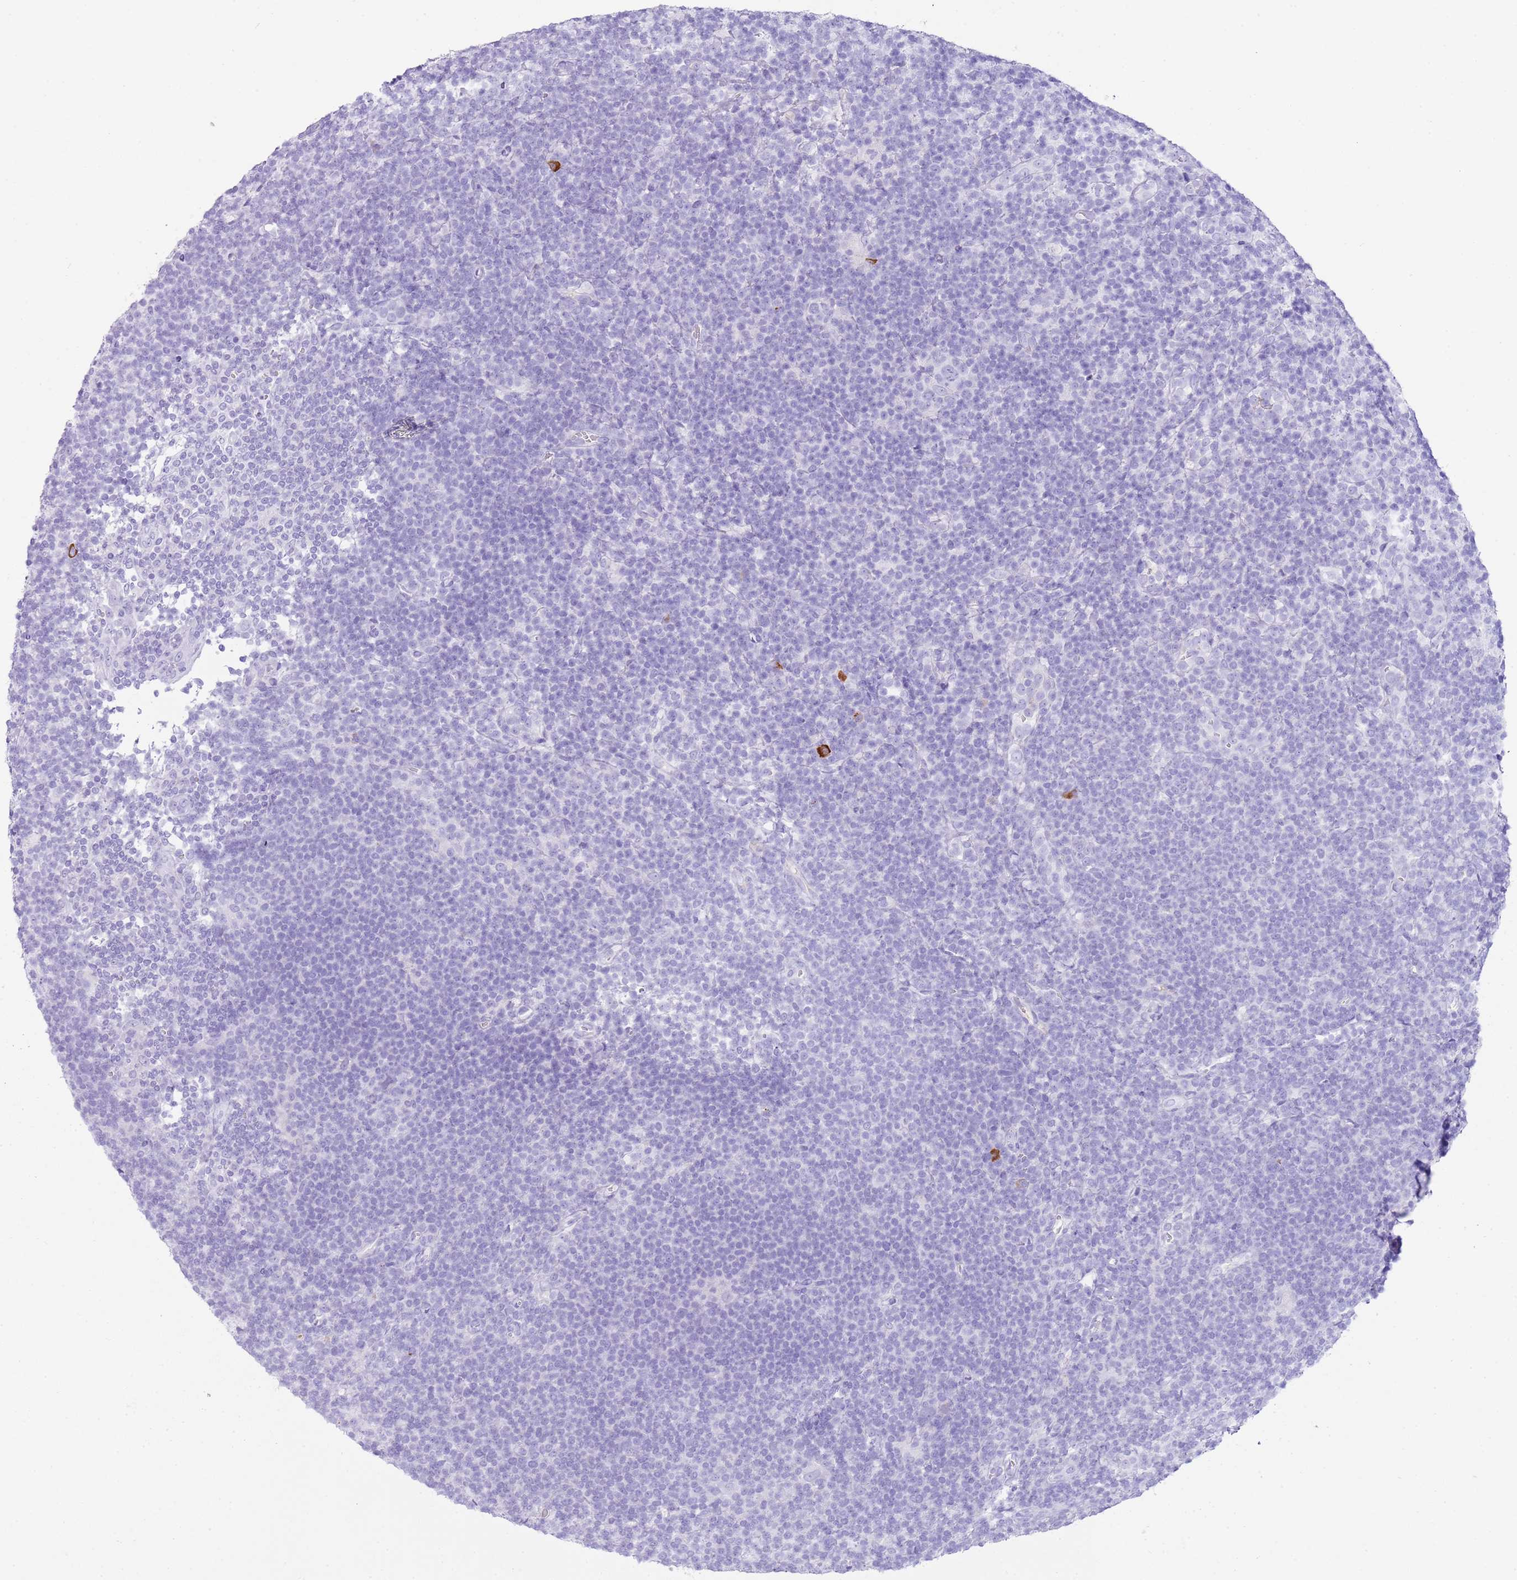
{"staining": {"intensity": "negative", "quantity": "none", "location": "none"}, "tissue": "lymphoma", "cell_type": "Tumor cells", "image_type": "cancer", "snomed": [{"axis": "morphology", "description": "Hodgkin's disease, NOS"}, {"axis": "topography", "description": "Lymph node"}], "caption": "DAB (3,3'-diaminobenzidine) immunohistochemical staining of lymphoma demonstrates no significant staining in tumor cells. (Brightfield microscopy of DAB IHC at high magnification).", "gene": "IGKV3D-11", "patient": {"sex": "female", "age": 57}}